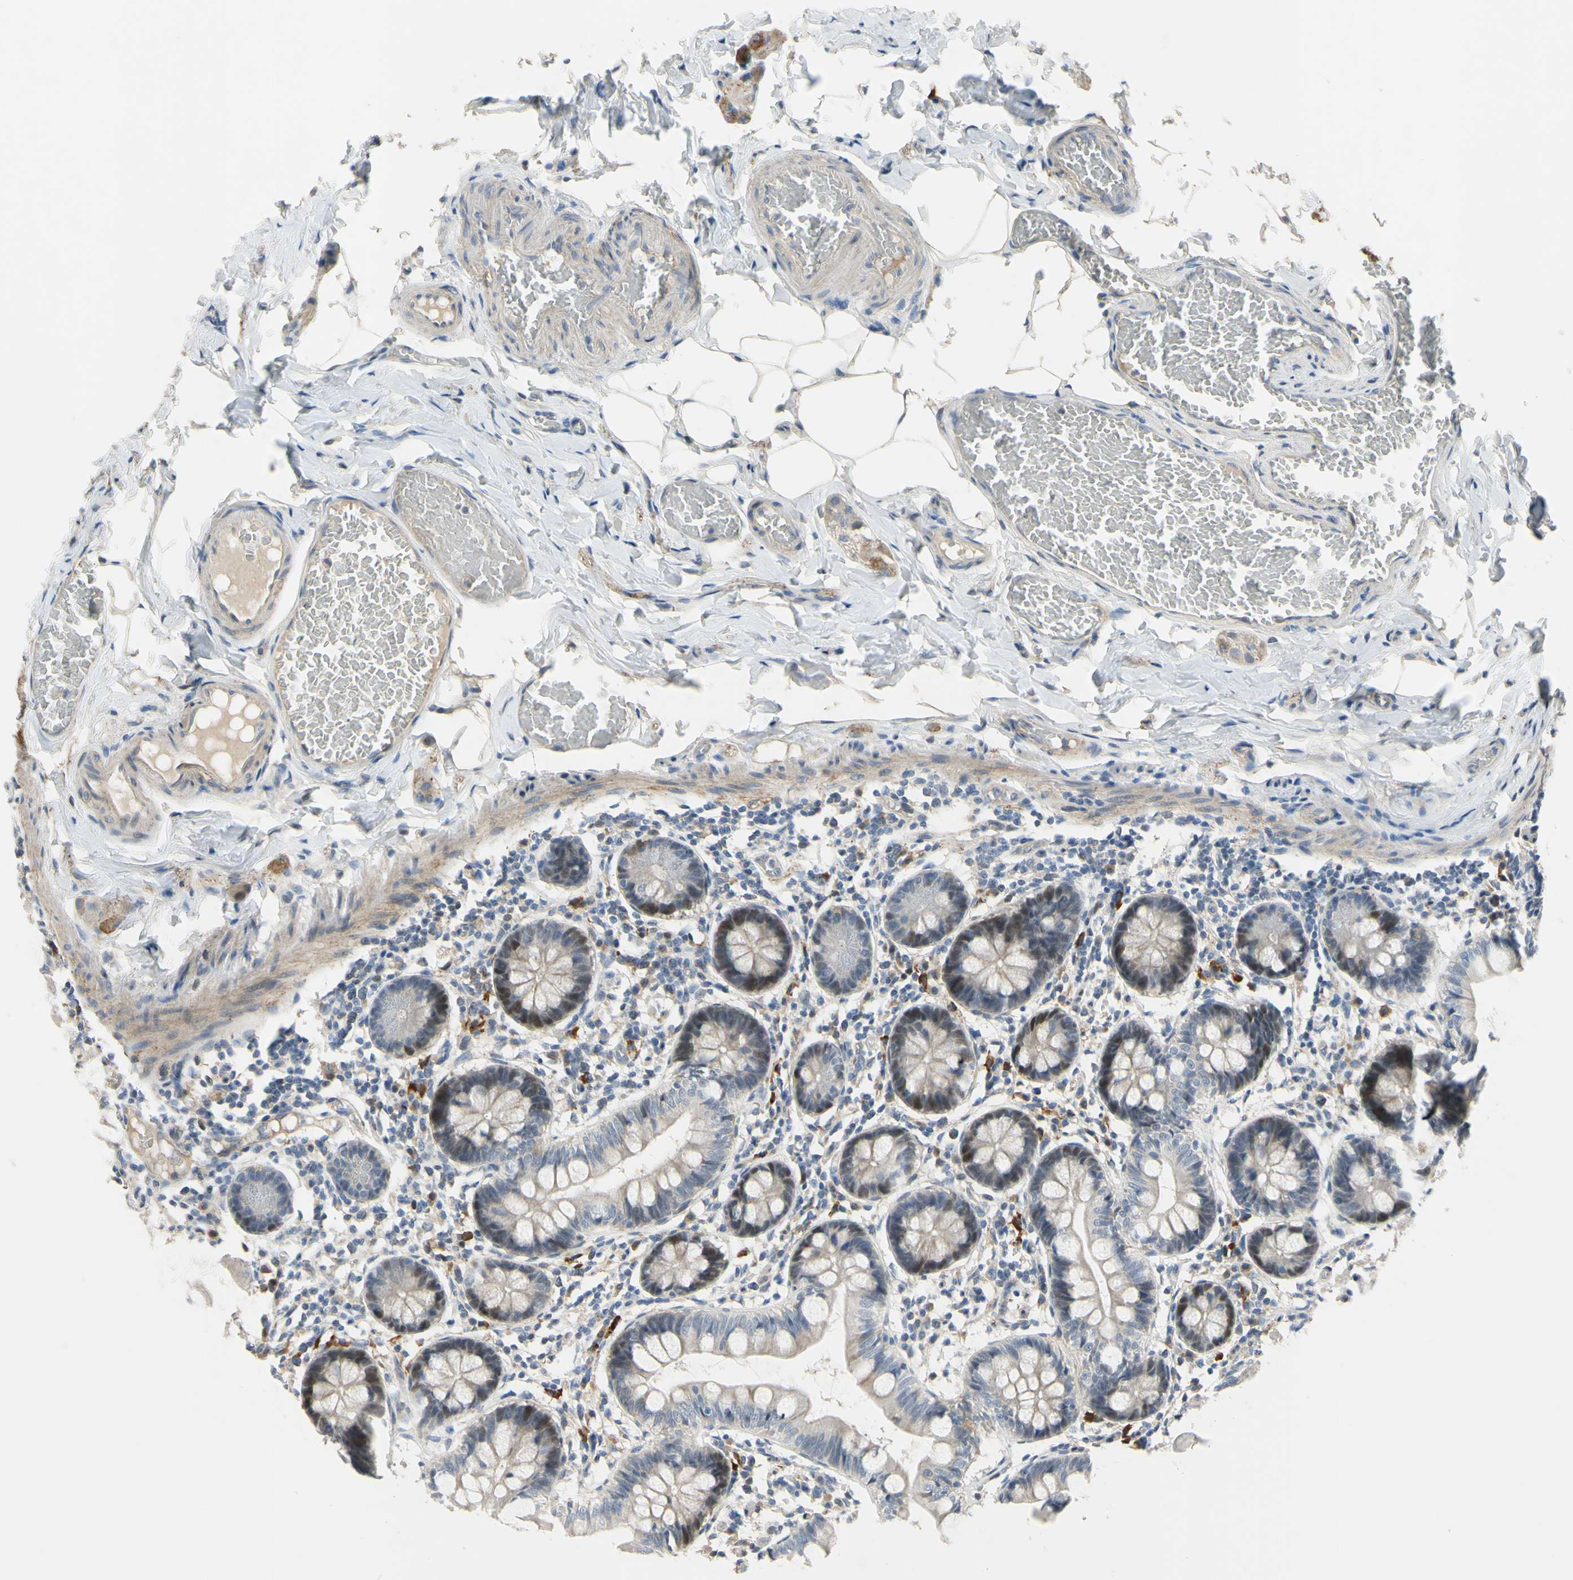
{"staining": {"intensity": "moderate", "quantity": "<25%", "location": "nuclear"}, "tissue": "small intestine", "cell_type": "Glandular cells", "image_type": "normal", "snomed": [{"axis": "morphology", "description": "Normal tissue, NOS"}, {"axis": "topography", "description": "Small intestine"}], "caption": "Protein analysis of normal small intestine displays moderate nuclear expression in approximately <25% of glandular cells. (DAB = brown stain, brightfield microscopy at high magnification).", "gene": "LHX9", "patient": {"sex": "male", "age": 41}}